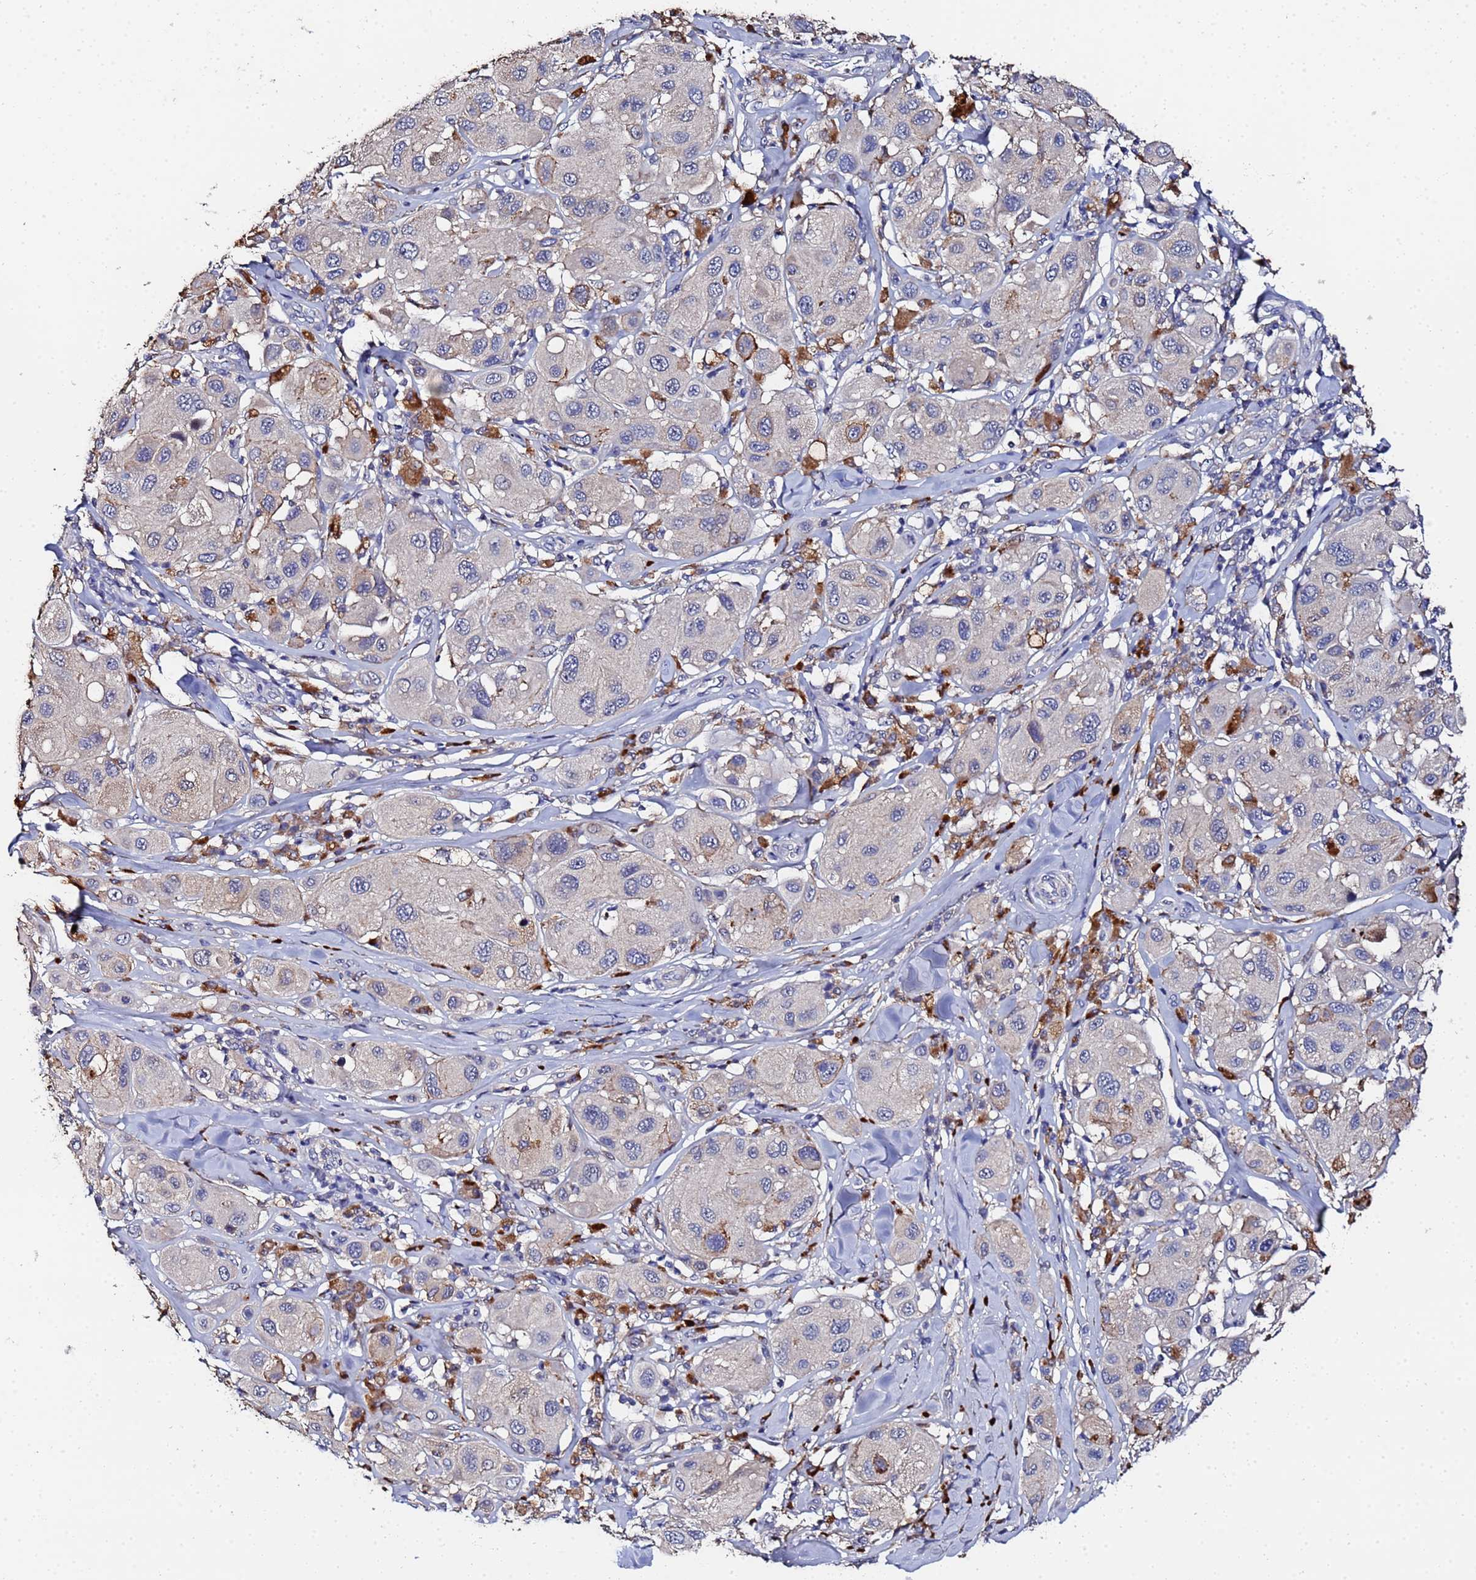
{"staining": {"intensity": "moderate", "quantity": "<25%", "location": "cytoplasmic/membranous"}, "tissue": "melanoma", "cell_type": "Tumor cells", "image_type": "cancer", "snomed": [{"axis": "morphology", "description": "Malignant melanoma, Metastatic site"}, {"axis": "topography", "description": "Skin"}], "caption": "Melanoma stained for a protein reveals moderate cytoplasmic/membranous positivity in tumor cells.", "gene": "TCP10L", "patient": {"sex": "male", "age": 41}}